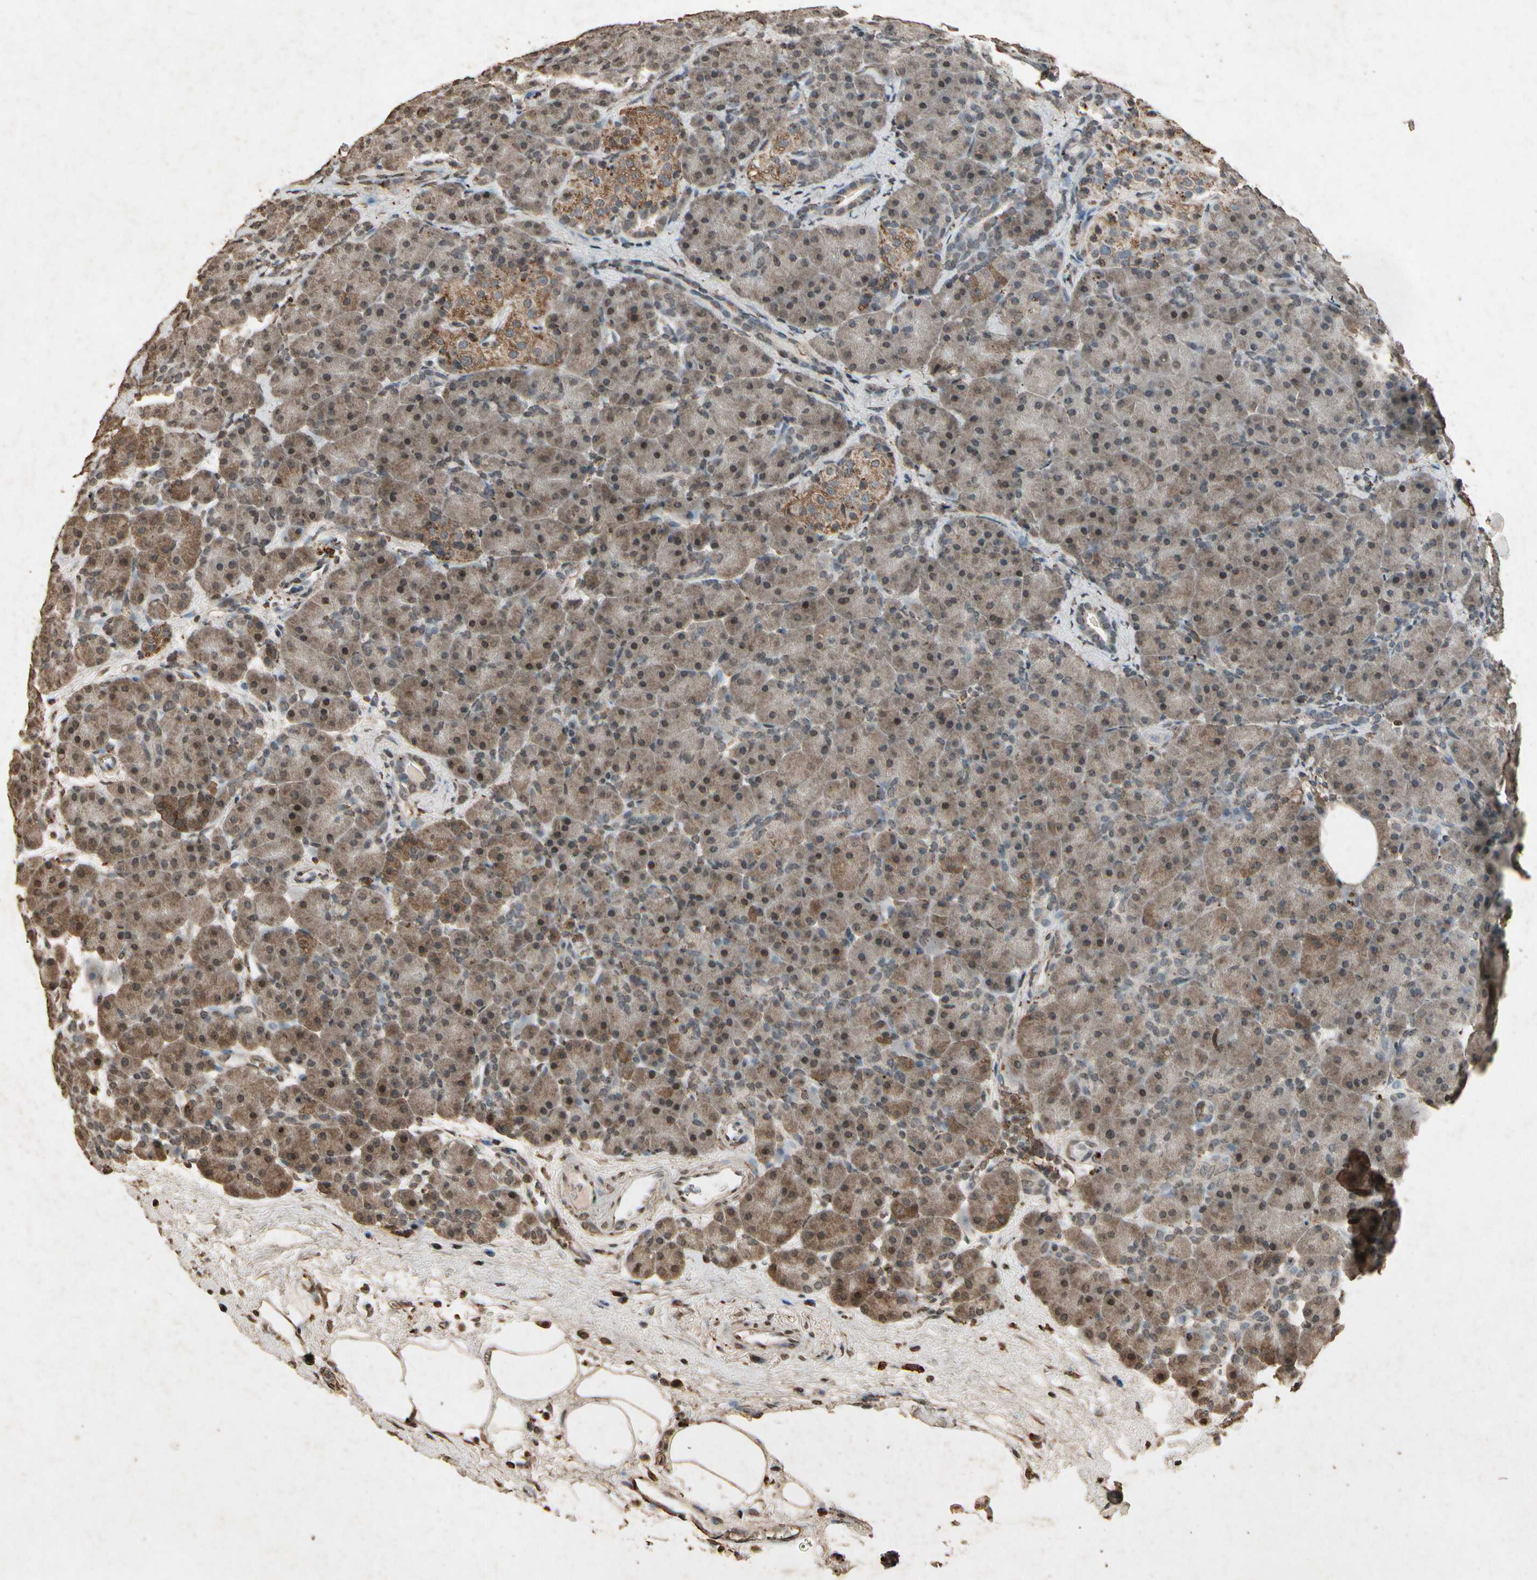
{"staining": {"intensity": "moderate", "quantity": ">75%", "location": "cytoplasmic/membranous,nuclear"}, "tissue": "pancreas", "cell_type": "Exocrine glandular cells", "image_type": "normal", "snomed": [{"axis": "morphology", "description": "Normal tissue, NOS"}, {"axis": "topography", "description": "Pancreas"}], "caption": "A micrograph showing moderate cytoplasmic/membranous,nuclear staining in approximately >75% of exocrine glandular cells in normal pancreas, as visualized by brown immunohistochemical staining.", "gene": "GC", "patient": {"sex": "male", "age": 66}}